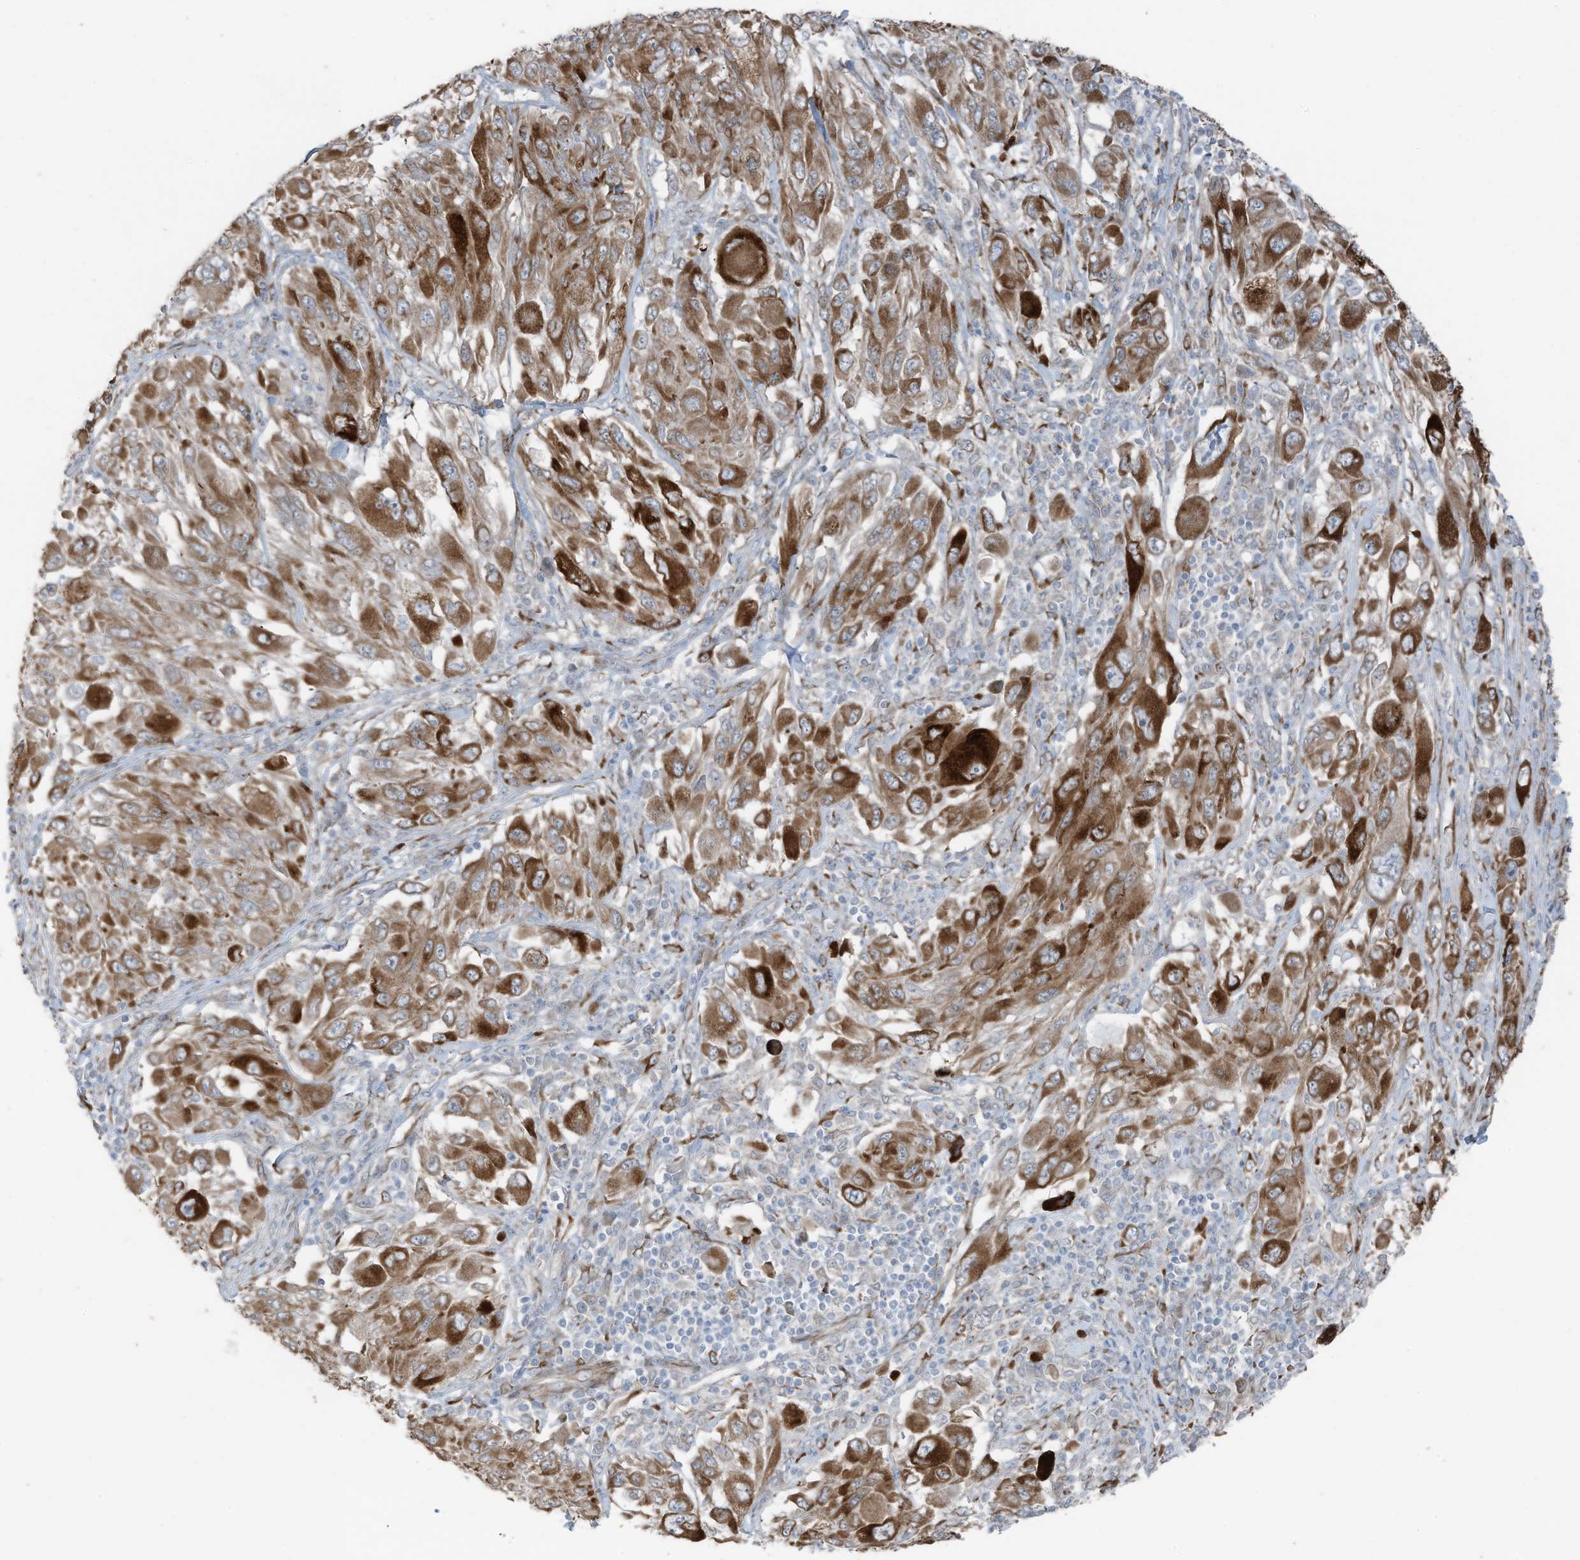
{"staining": {"intensity": "strong", "quantity": ">75%", "location": "cytoplasmic/membranous"}, "tissue": "melanoma", "cell_type": "Tumor cells", "image_type": "cancer", "snomed": [{"axis": "morphology", "description": "Malignant melanoma, NOS"}, {"axis": "topography", "description": "Skin"}], "caption": "Protein staining by IHC shows strong cytoplasmic/membranous staining in approximately >75% of tumor cells in melanoma.", "gene": "ARHGEF33", "patient": {"sex": "female", "age": 91}}